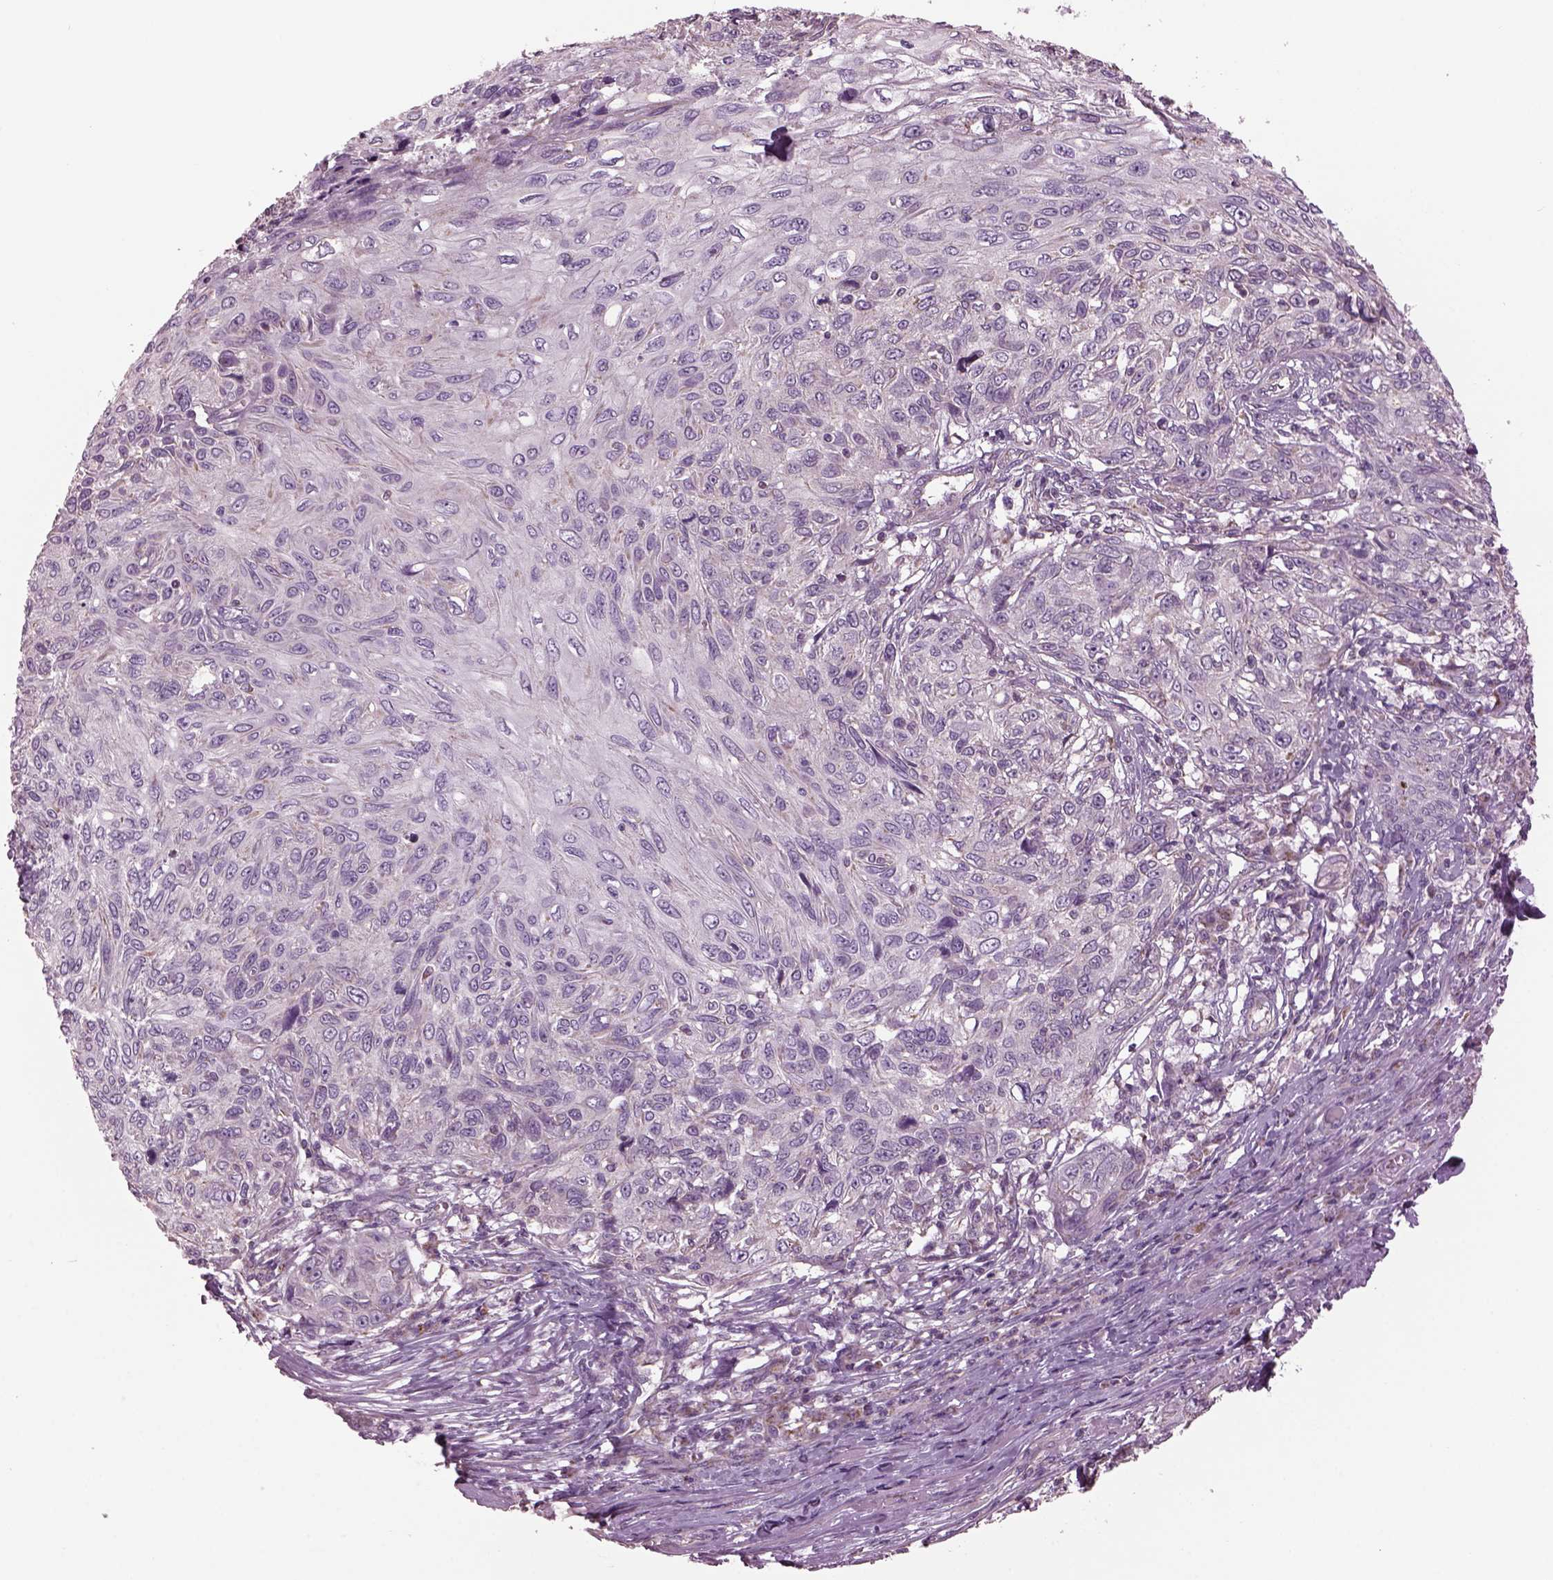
{"staining": {"intensity": "negative", "quantity": "none", "location": "none"}, "tissue": "skin cancer", "cell_type": "Tumor cells", "image_type": "cancer", "snomed": [{"axis": "morphology", "description": "Squamous cell carcinoma, NOS"}, {"axis": "topography", "description": "Skin"}], "caption": "High power microscopy histopathology image of an immunohistochemistry (IHC) micrograph of skin squamous cell carcinoma, revealing no significant positivity in tumor cells.", "gene": "SPATA7", "patient": {"sex": "male", "age": 92}}